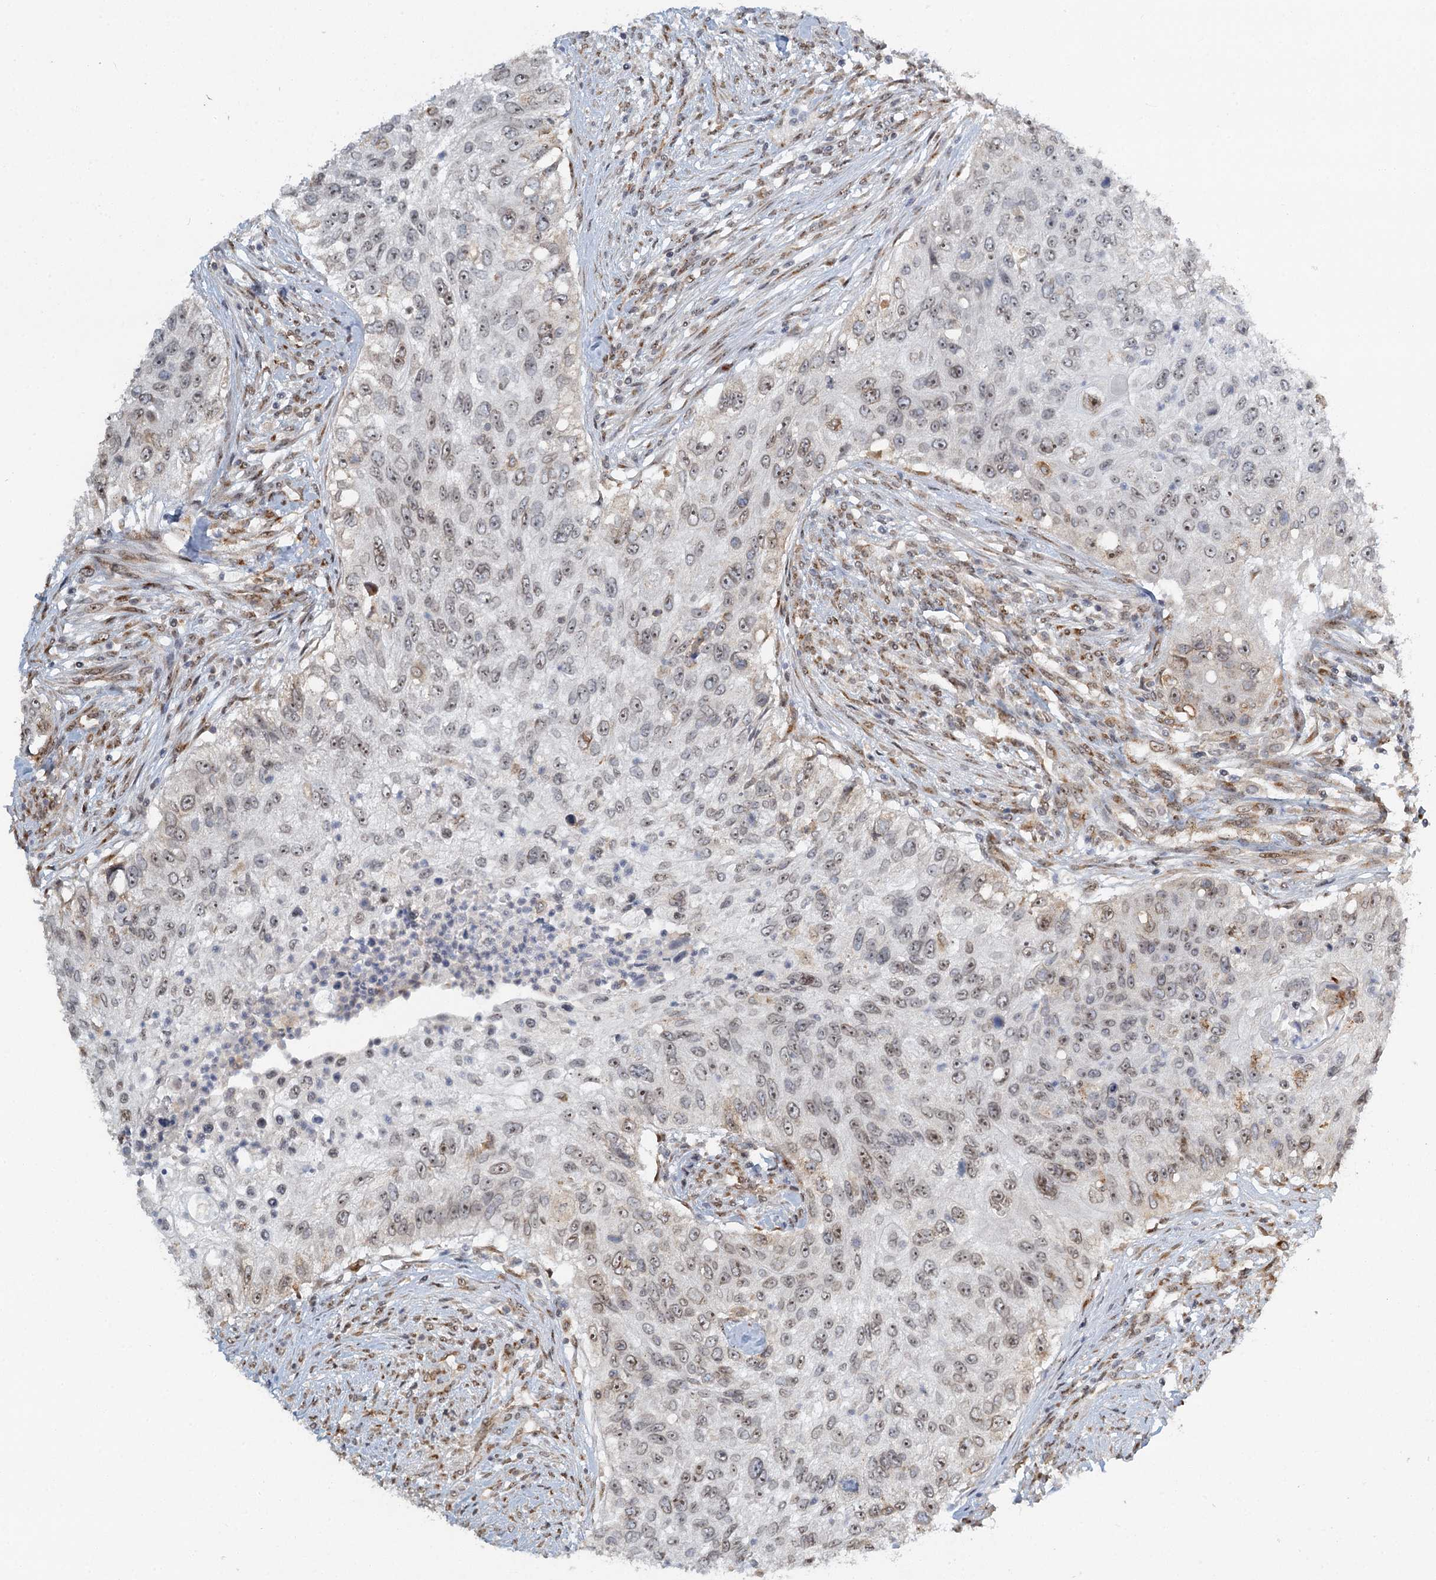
{"staining": {"intensity": "weak", "quantity": "<25%", "location": "nuclear"}, "tissue": "urothelial cancer", "cell_type": "Tumor cells", "image_type": "cancer", "snomed": [{"axis": "morphology", "description": "Urothelial carcinoma, High grade"}, {"axis": "topography", "description": "Urinary bladder"}], "caption": "IHC micrograph of human urothelial cancer stained for a protein (brown), which demonstrates no expression in tumor cells. Nuclei are stained in blue.", "gene": "TREX1", "patient": {"sex": "female", "age": 60}}